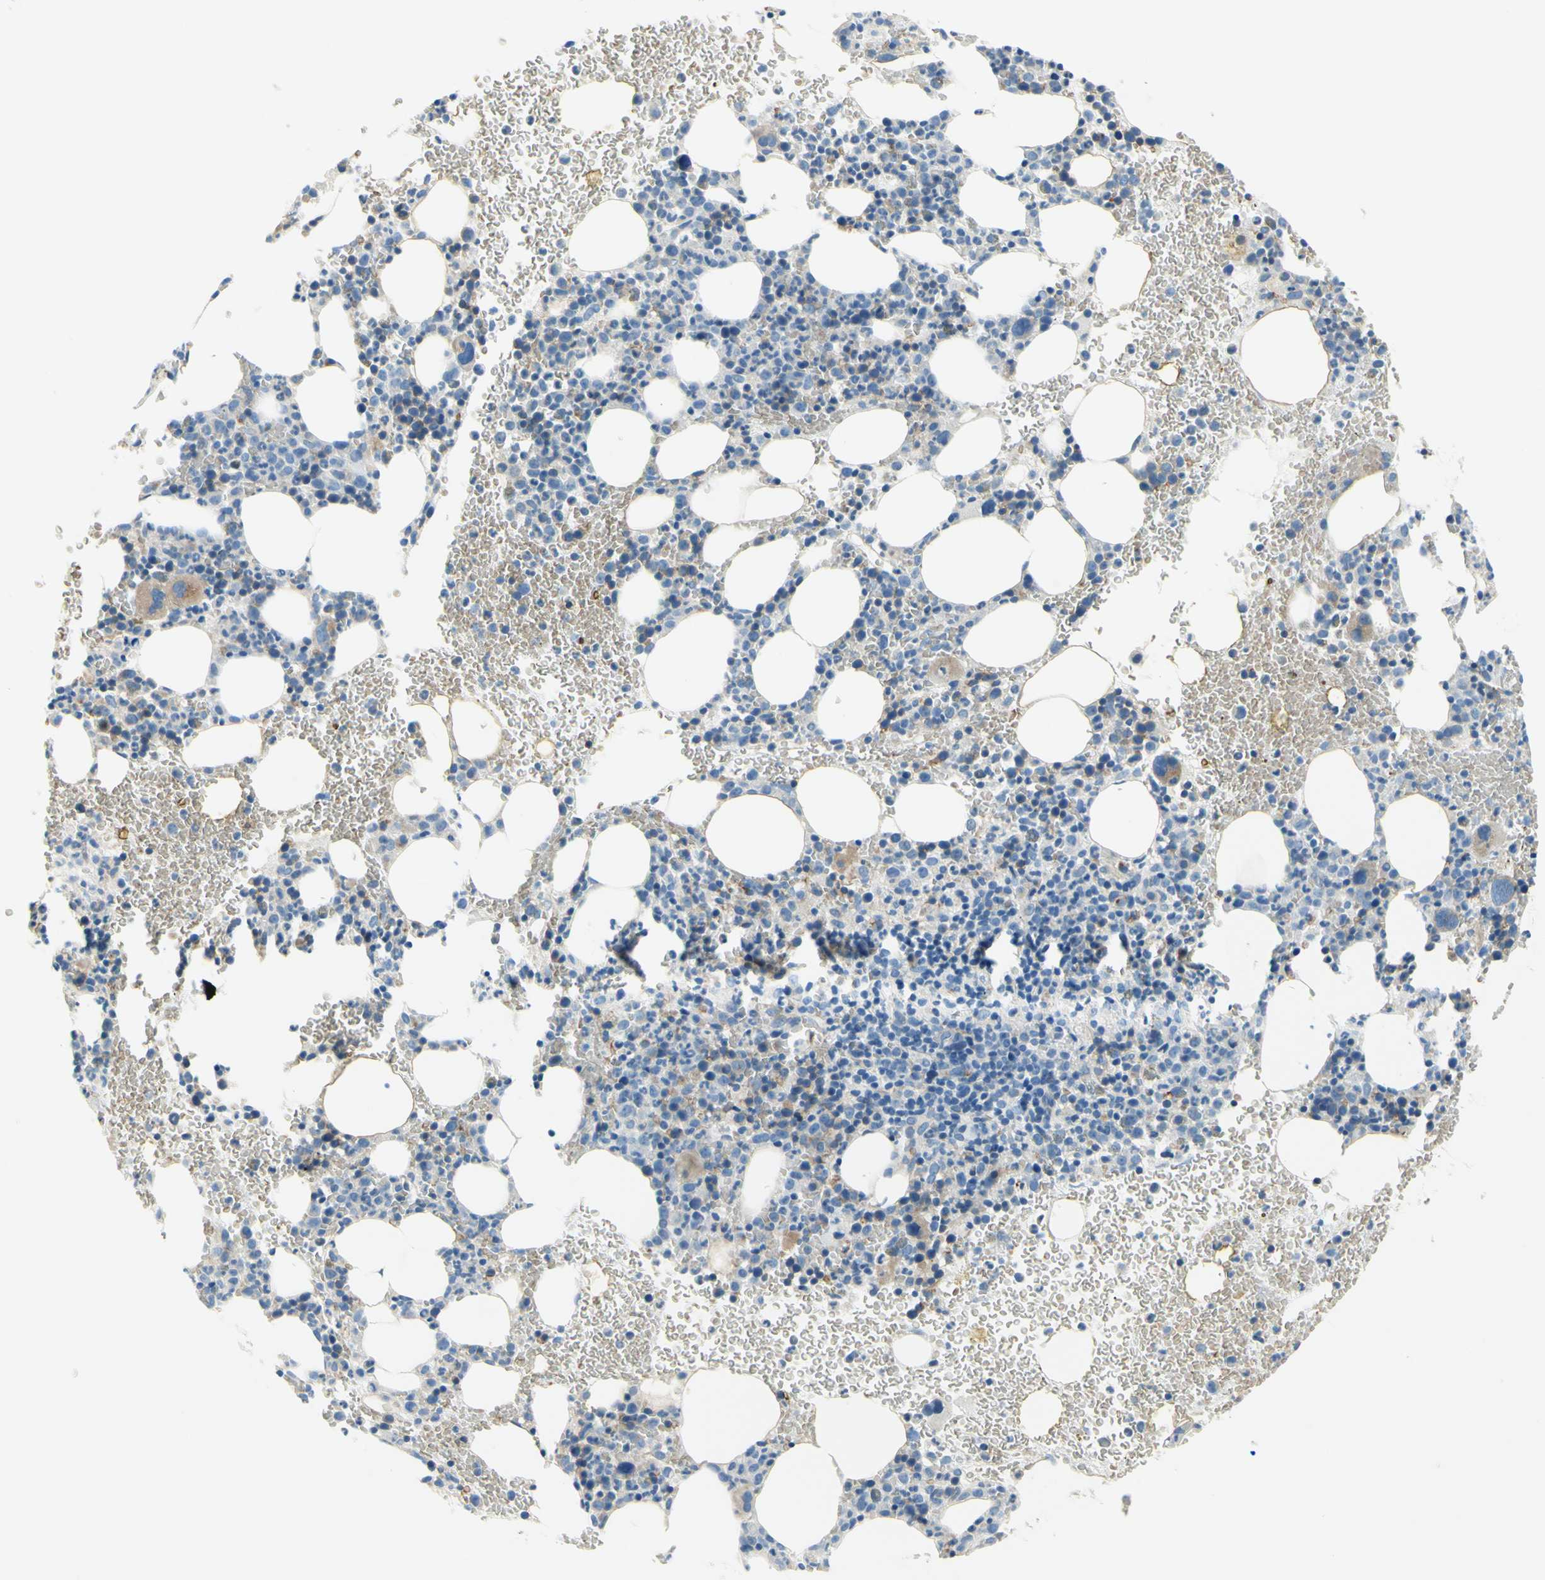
{"staining": {"intensity": "moderate", "quantity": "<25%", "location": "cytoplasmic/membranous"}, "tissue": "bone marrow", "cell_type": "Hematopoietic cells", "image_type": "normal", "snomed": [{"axis": "morphology", "description": "Normal tissue, NOS"}, {"axis": "morphology", "description": "Inflammation, NOS"}, {"axis": "topography", "description": "Bone marrow"}], "caption": "Immunohistochemical staining of unremarkable human bone marrow displays low levels of moderate cytoplasmic/membranous expression in about <25% of hematopoietic cells.", "gene": "FRMD4B", "patient": {"sex": "female", "age": 54}}